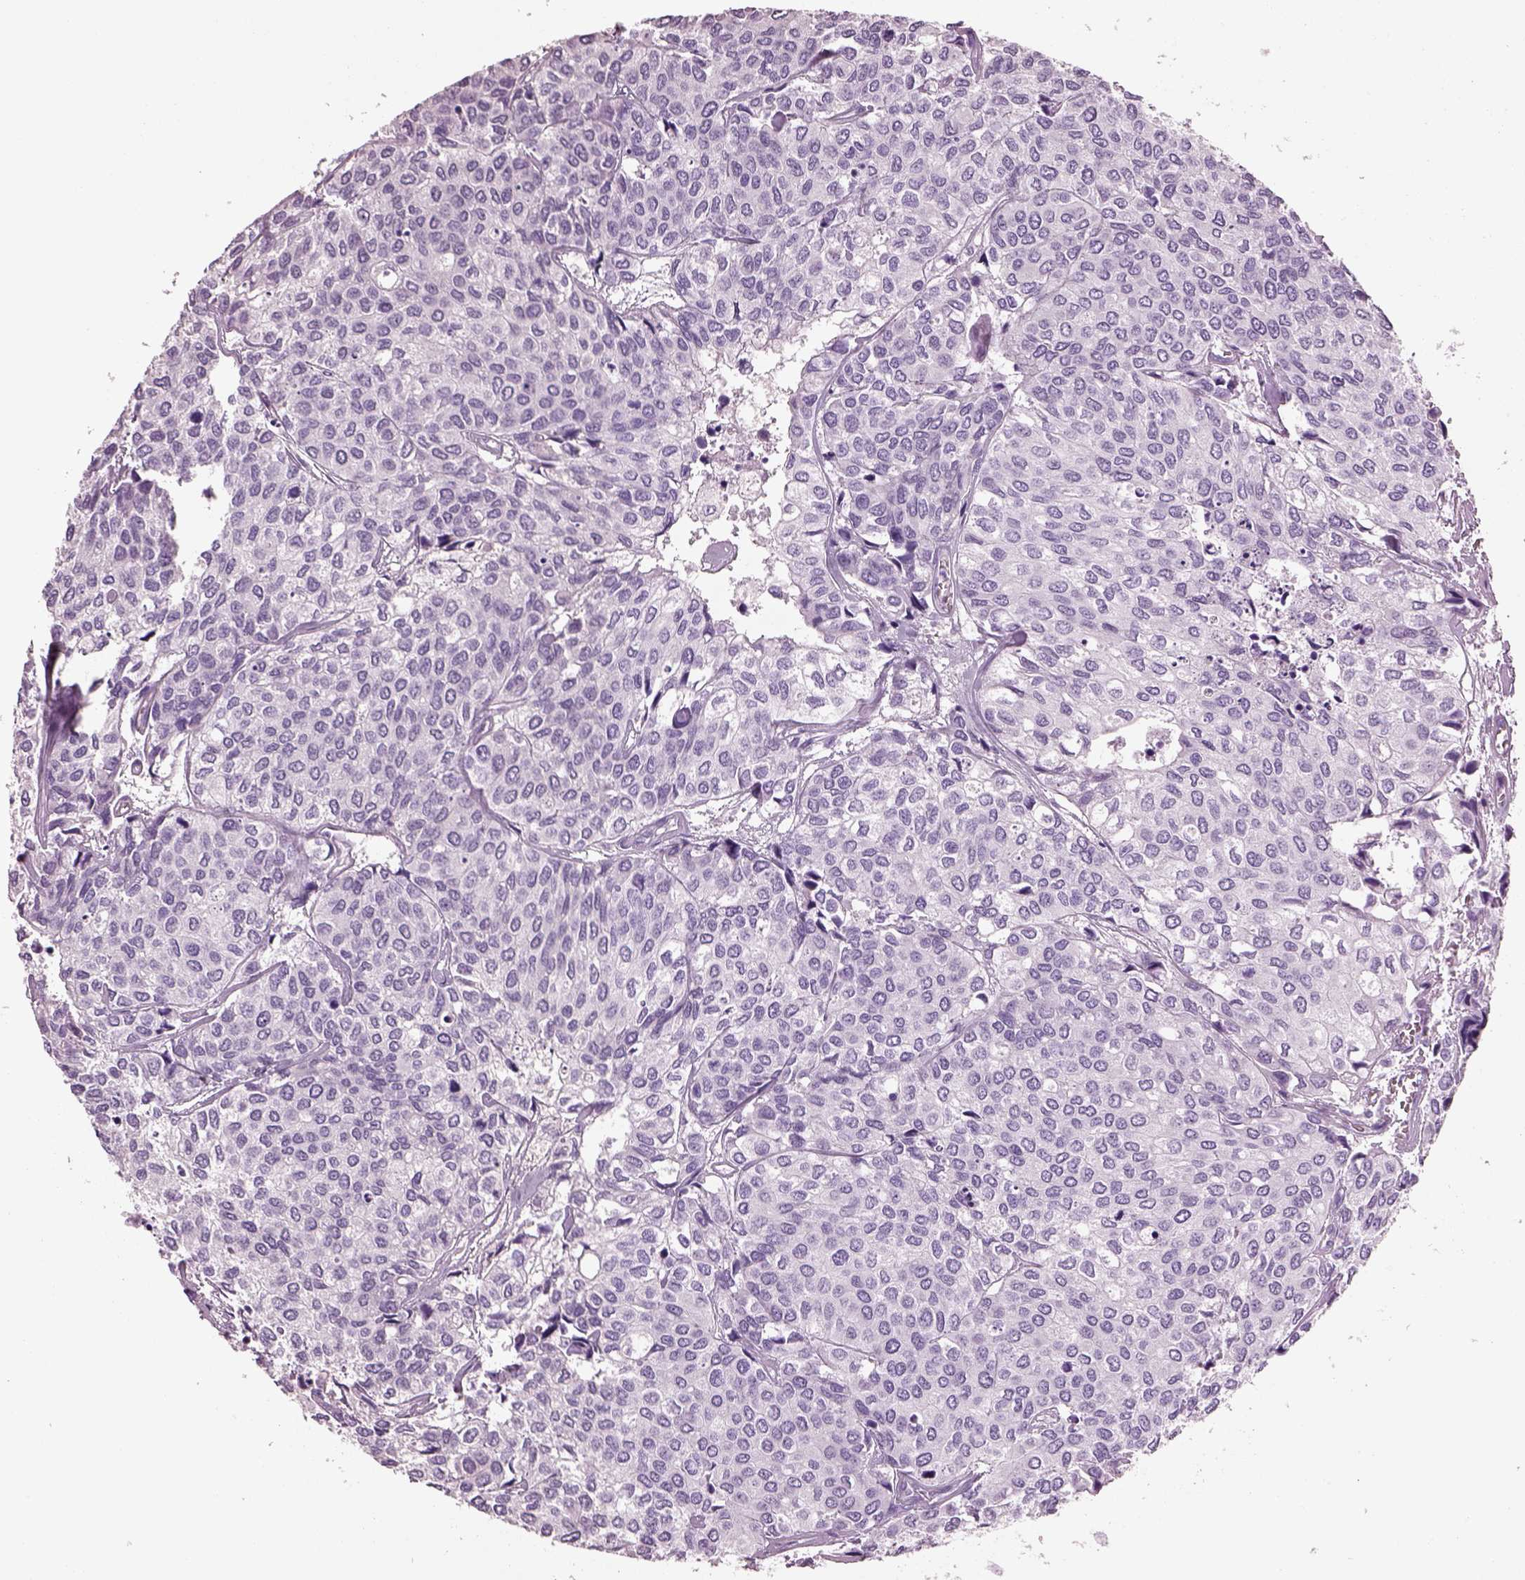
{"staining": {"intensity": "negative", "quantity": "none", "location": "none"}, "tissue": "urothelial cancer", "cell_type": "Tumor cells", "image_type": "cancer", "snomed": [{"axis": "morphology", "description": "Urothelial carcinoma, High grade"}, {"axis": "topography", "description": "Urinary bladder"}], "caption": "Immunohistochemistry of urothelial cancer shows no positivity in tumor cells.", "gene": "ACOD1", "patient": {"sex": "male", "age": 73}}